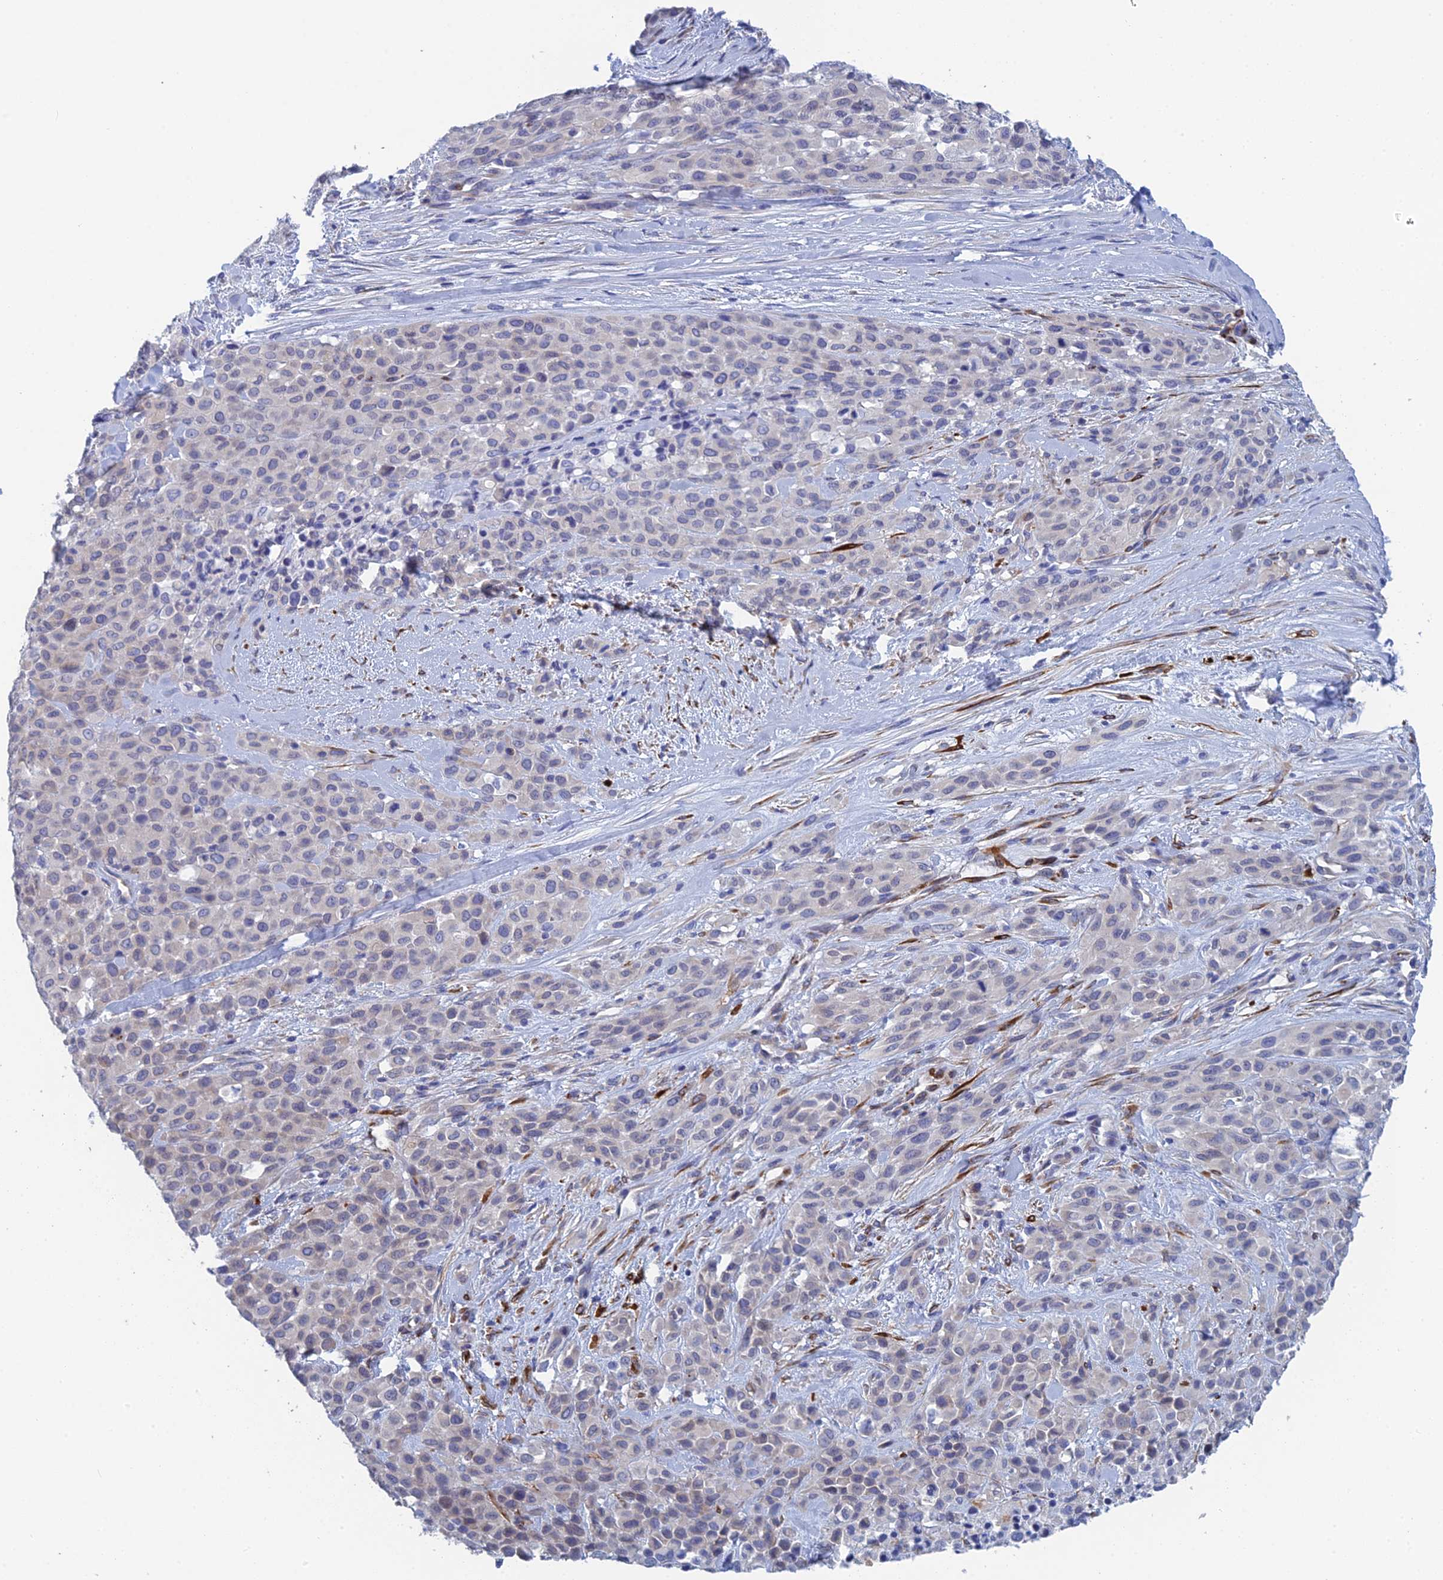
{"staining": {"intensity": "negative", "quantity": "none", "location": "none"}, "tissue": "melanoma", "cell_type": "Tumor cells", "image_type": "cancer", "snomed": [{"axis": "morphology", "description": "Malignant melanoma, Metastatic site"}, {"axis": "topography", "description": "Skin"}], "caption": "Immunohistochemistry histopathology image of neoplastic tissue: melanoma stained with DAB (3,3'-diaminobenzidine) exhibits no significant protein staining in tumor cells. (Stains: DAB immunohistochemistry (IHC) with hematoxylin counter stain, Microscopy: brightfield microscopy at high magnification).", "gene": "PCDHA8", "patient": {"sex": "female", "age": 81}}